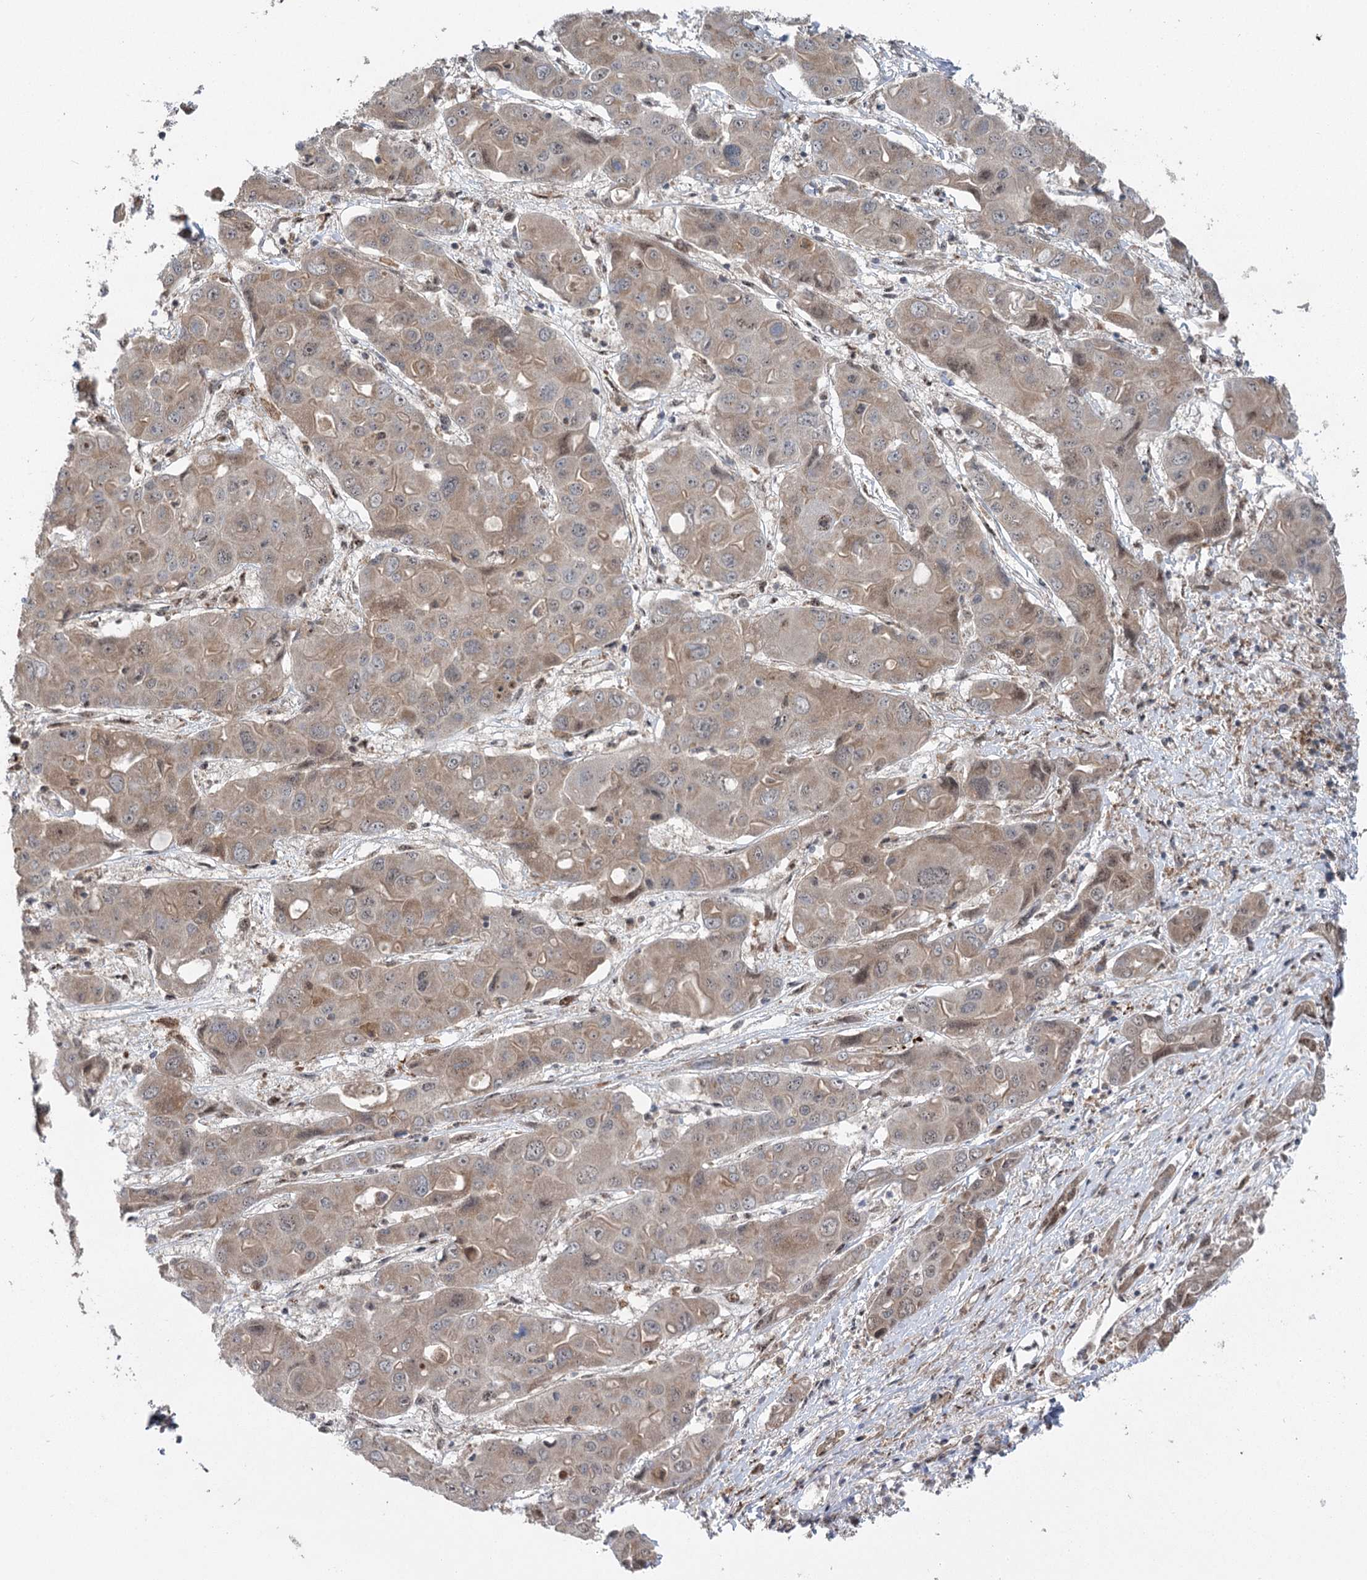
{"staining": {"intensity": "weak", "quantity": "25%-75%", "location": "cytoplasmic/membranous"}, "tissue": "liver cancer", "cell_type": "Tumor cells", "image_type": "cancer", "snomed": [{"axis": "morphology", "description": "Cholangiocarcinoma"}, {"axis": "topography", "description": "Liver"}], "caption": "Liver cholangiocarcinoma stained with a protein marker demonstrates weak staining in tumor cells.", "gene": "C12orf4", "patient": {"sex": "male", "age": 67}}